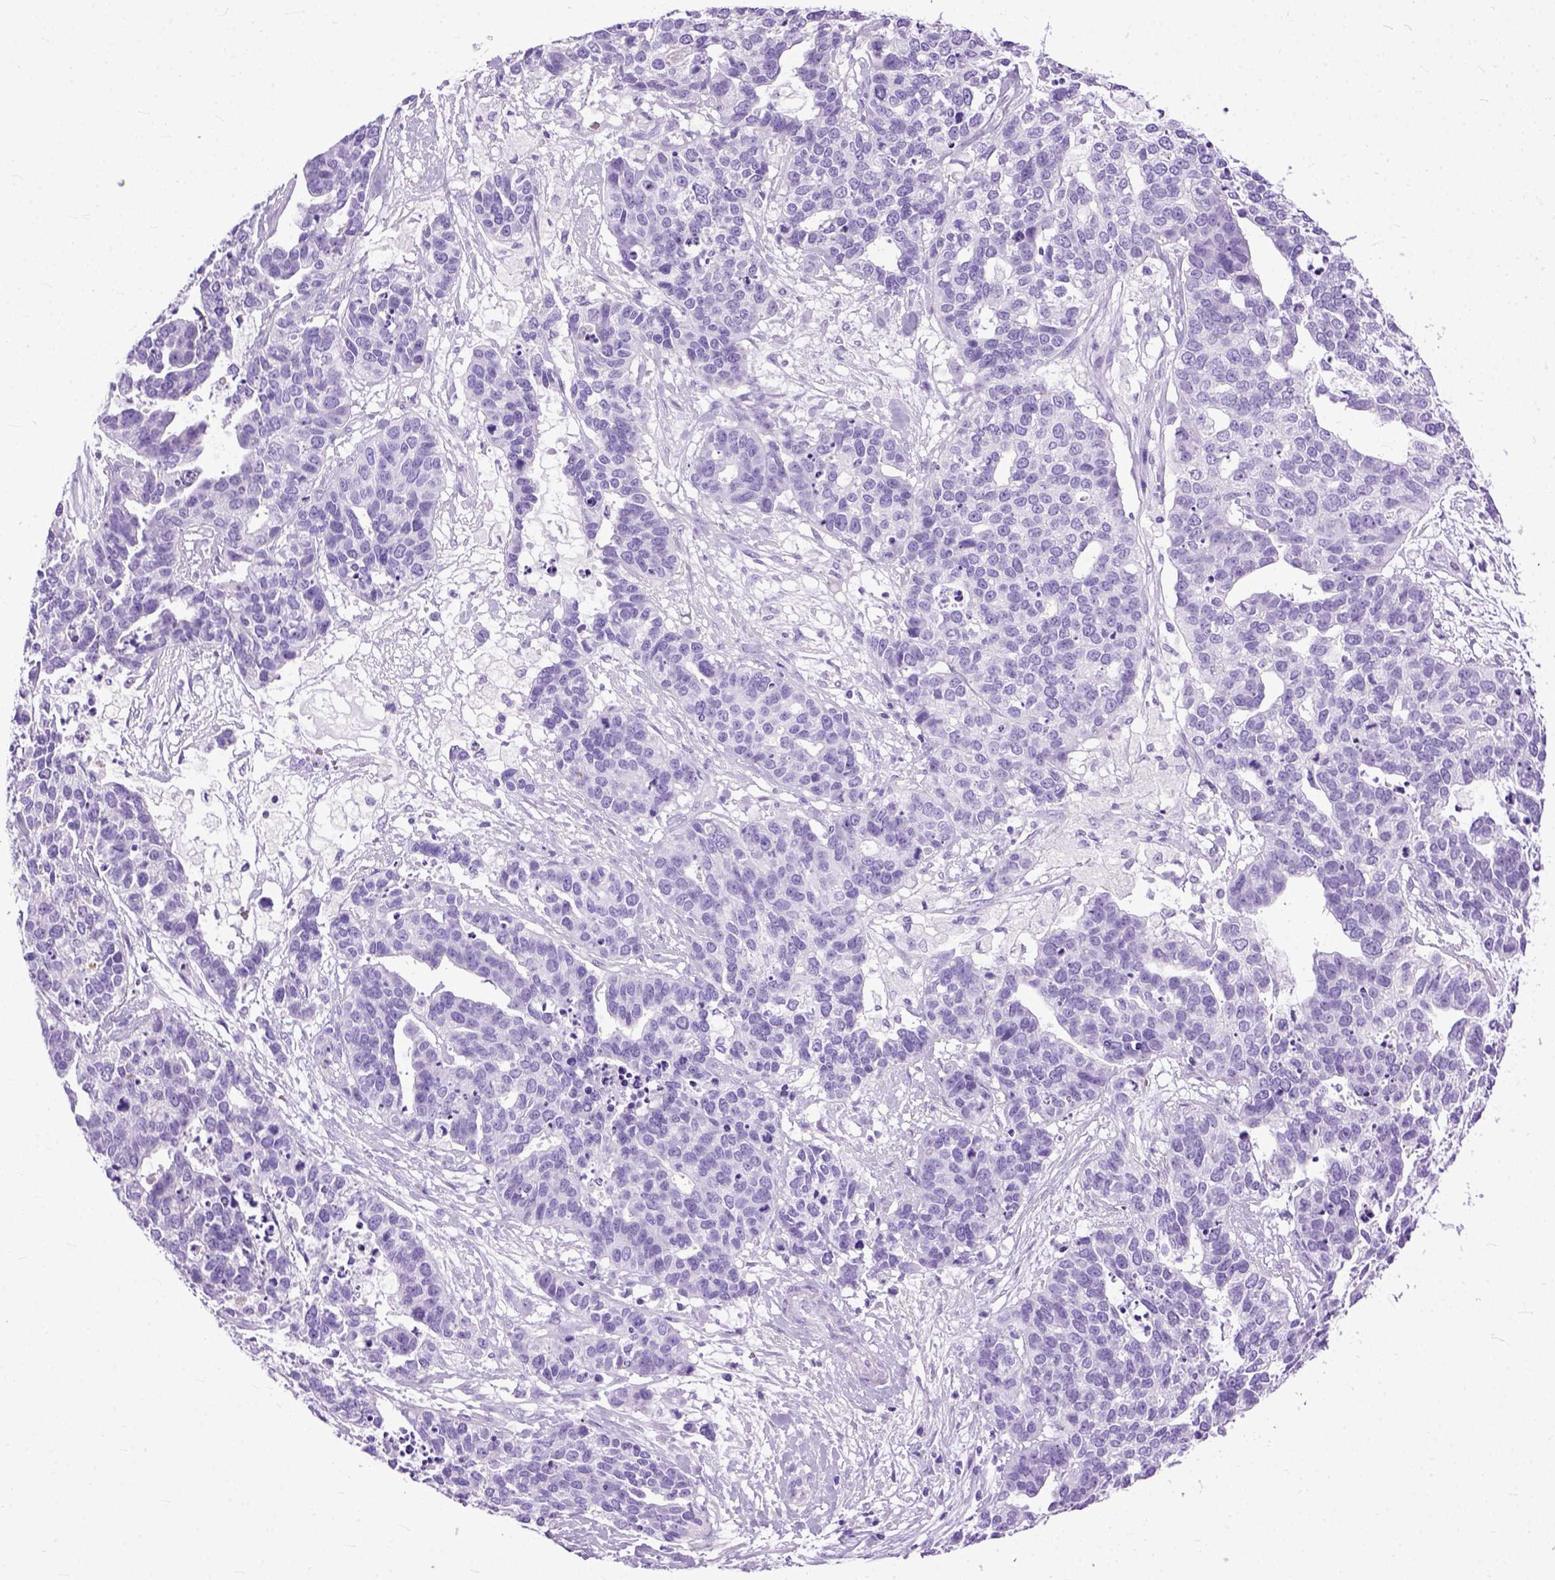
{"staining": {"intensity": "negative", "quantity": "none", "location": "none"}, "tissue": "ovarian cancer", "cell_type": "Tumor cells", "image_type": "cancer", "snomed": [{"axis": "morphology", "description": "Carcinoma, endometroid"}, {"axis": "topography", "description": "Ovary"}], "caption": "High power microscopy image of an IHC image of ovarian cancer, revealing no significant expression in tumor cells. (DAB immunohistochemistry with hematoxylin counter stain).", "gene": "GNGT1", "patient": {"sex": "female", "age": 65}}